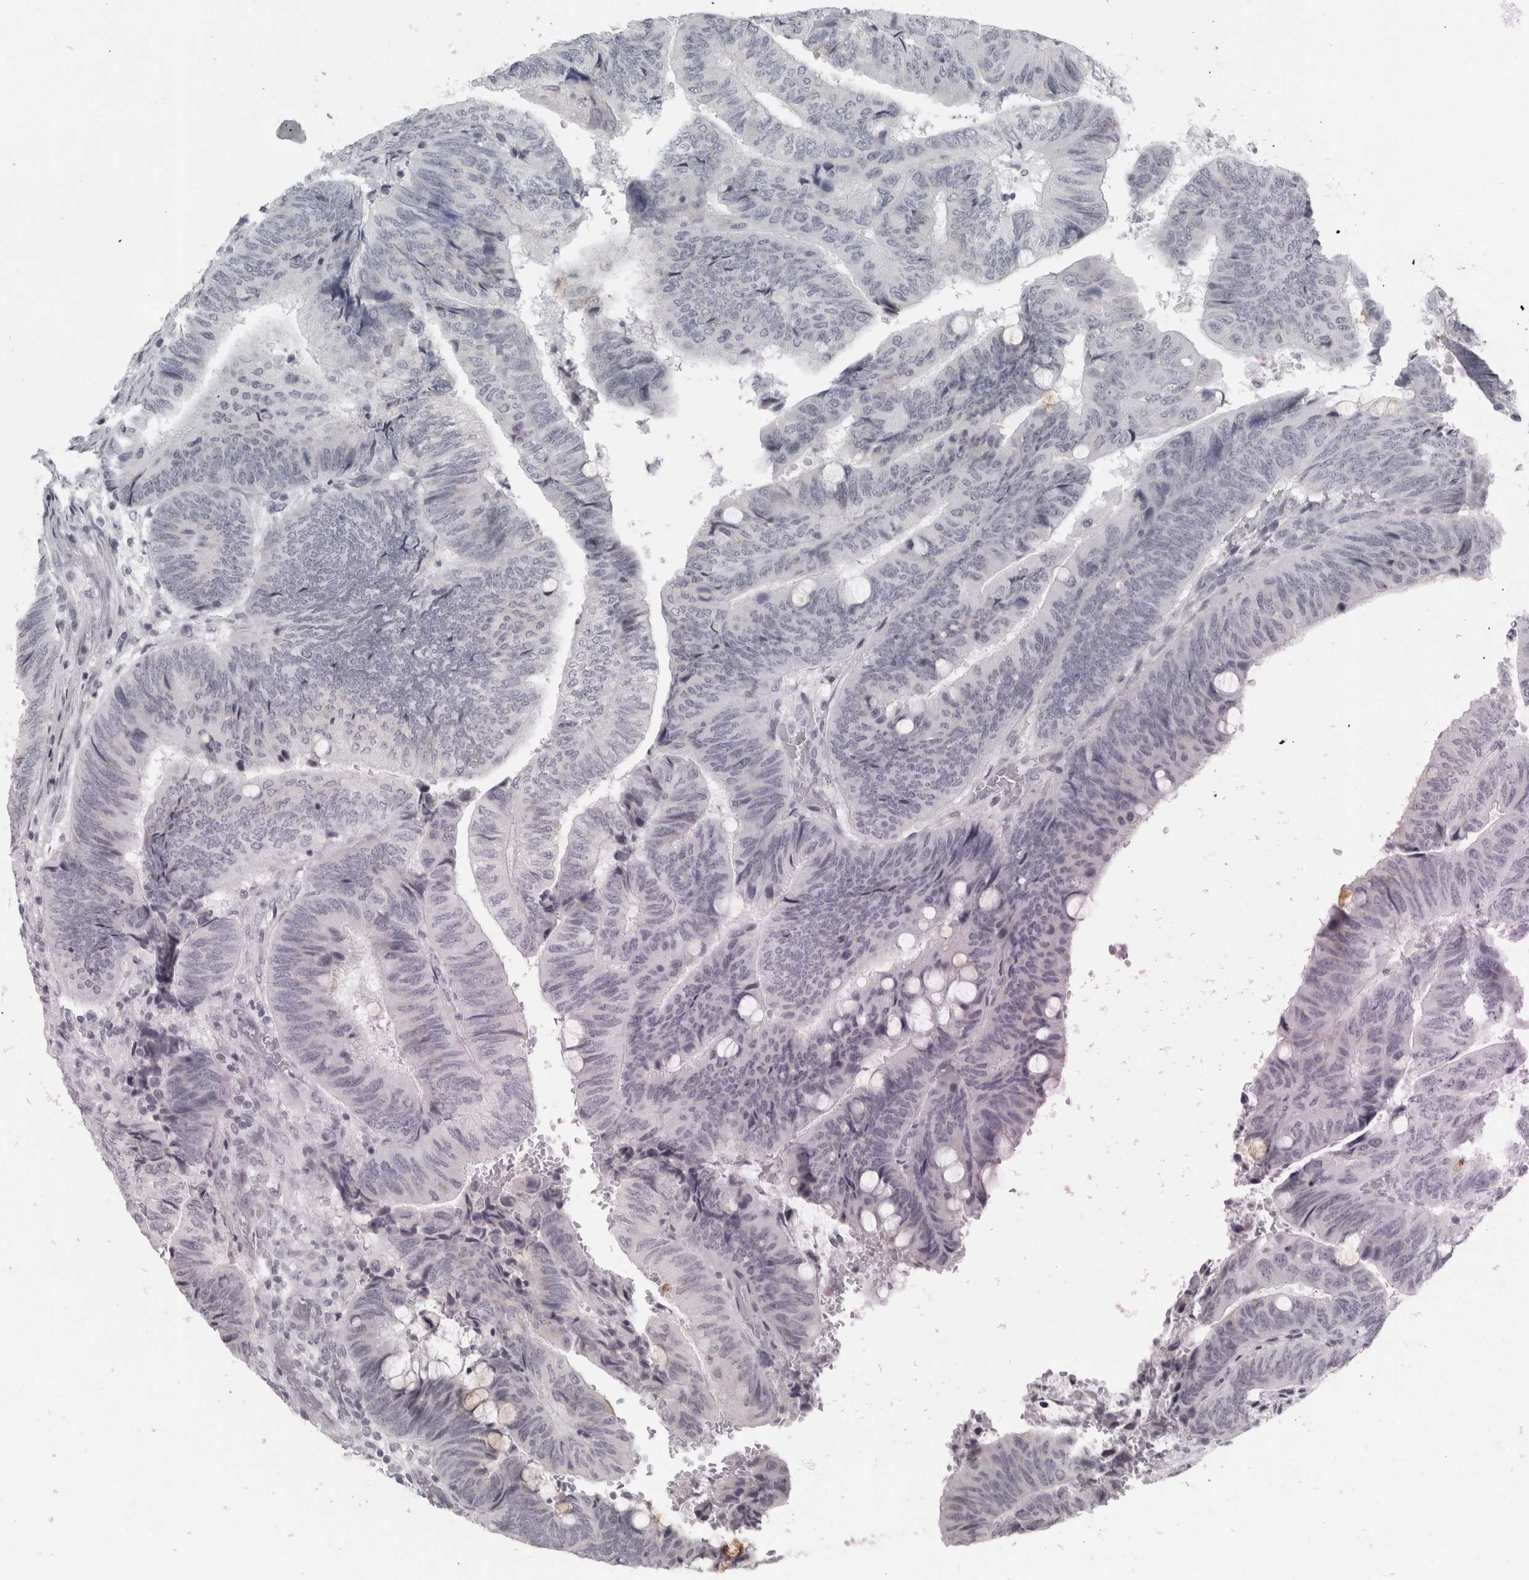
{"staining": {"intensity": "negative", "quantity": "none", "location": "none"}, "tissue": "colorectal cancer", "cell_type": "Tumor cells", "image_type": "cancer", "snomed": [{"axis": "morphology", "description": "Normal tissue, NOS"}, {"axis": "morphology", "description": "Adenocarcinoma, NOS"}, {"axis": "topography", "description": "Rectum"}, {"axis": "topography", "description": "Peripheral nerve tissue"}], "caption": "Immunohistochemistry (IHC) histopathology image of colorectal cancer stained for a protein (brown), which demonstrates no staining in tumor cells.", "gene": "CPE", "patient": {"sex": "male", "age": 92}}